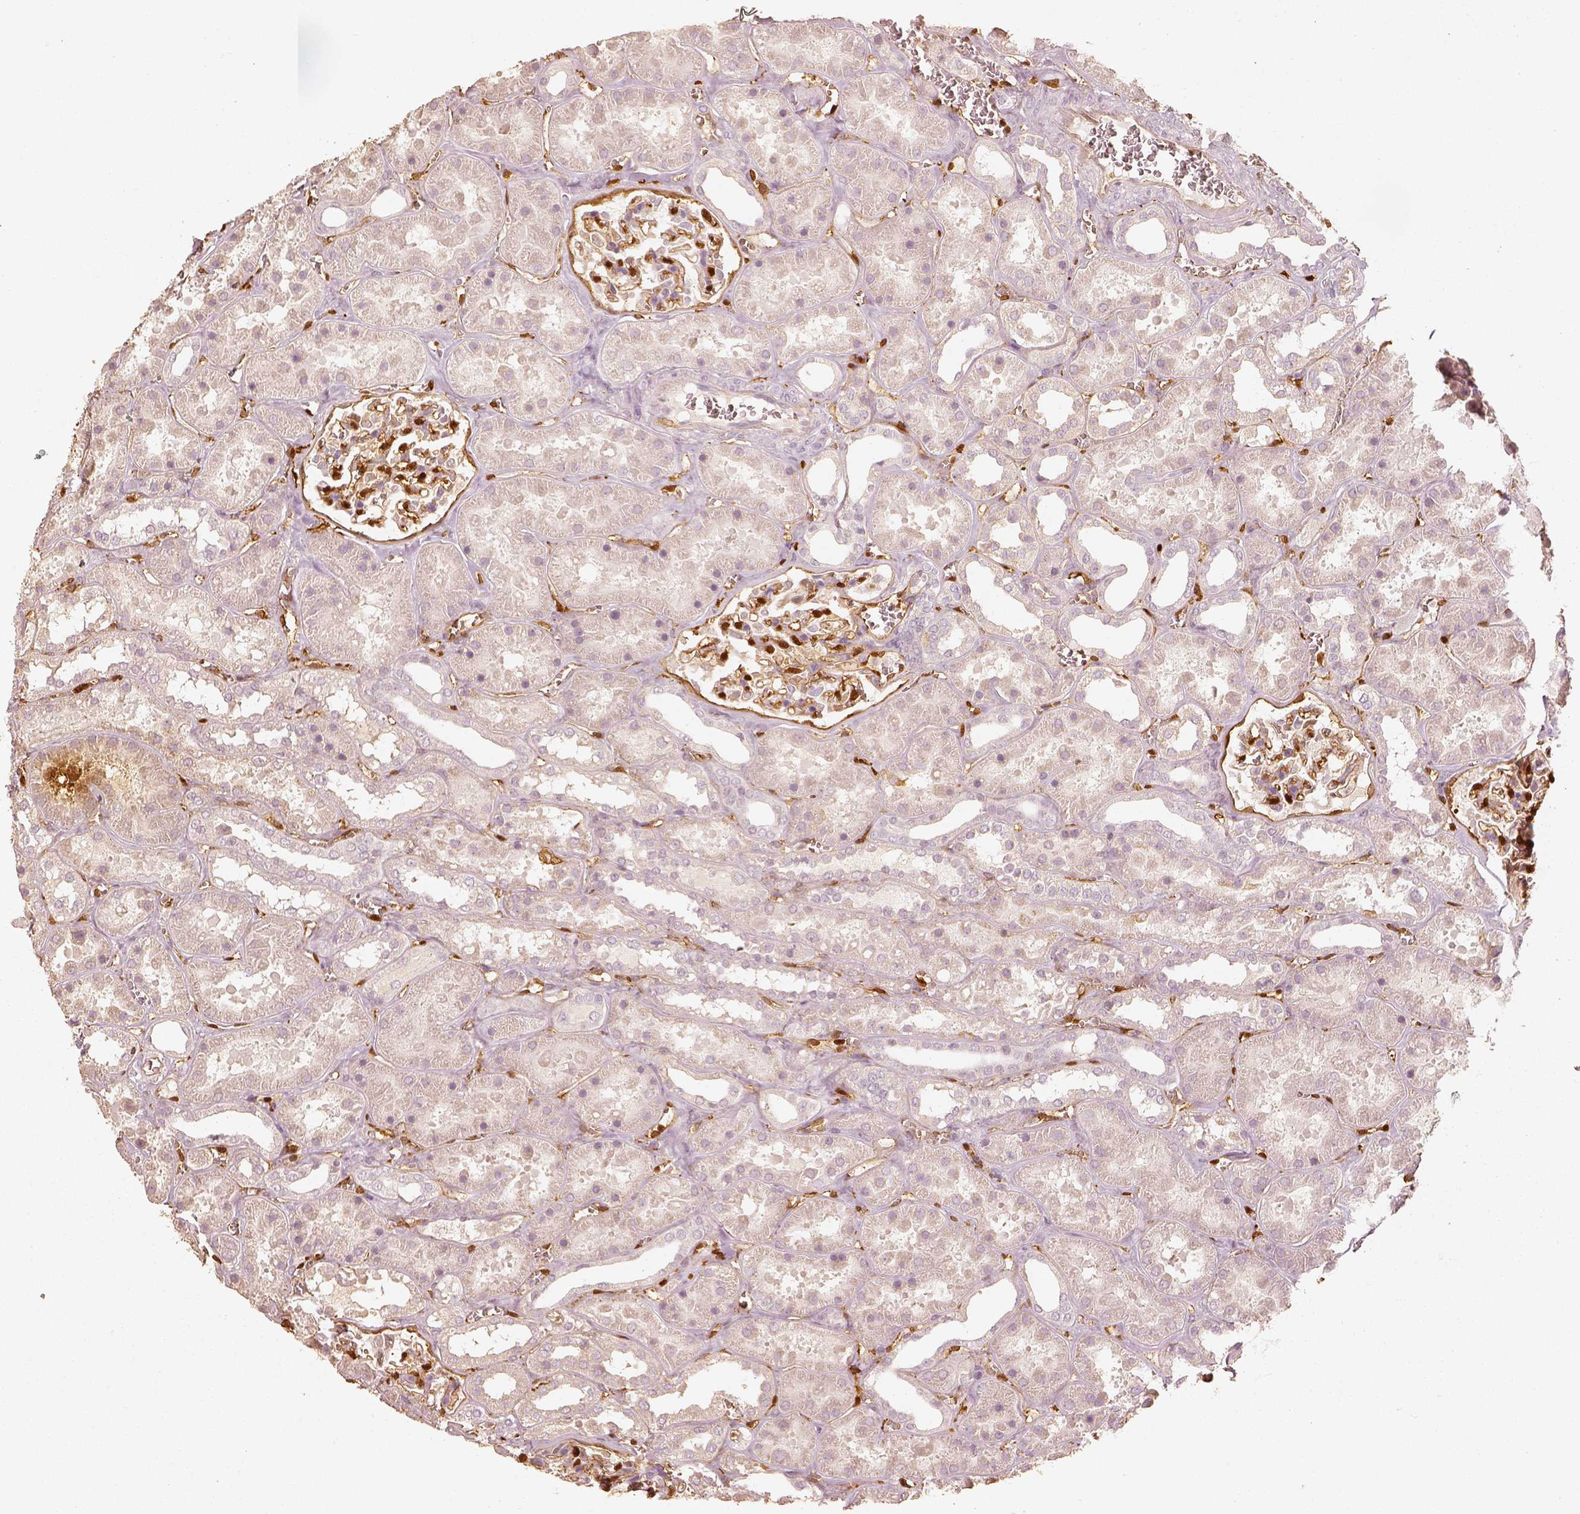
{"staining": {"intensity": "strong", "quantity": "25%-75%", "location": "cytoplasmic/membranous,nuclear"}, "tissue": "kidney", "cell_type": "Cells in glomeruli", "image_type": "normal", "snomed": [{"axis": "morphology", "description": "Normal tissue, NOS"}, {"axis": "topography", "description": "Kidney"}], "caption": "Protein staining of unremarkable kidney exhibits strong cytoplasmic/membranous,nuclear staining in about 25%-75% of cells in glomeruli. (DAB (3,3'-diaminobenzidine) = brown stain, brightfield microscopy at high magnification).", "gene": "FSCN1", "patient": {"sex": "female", "age": 41}}